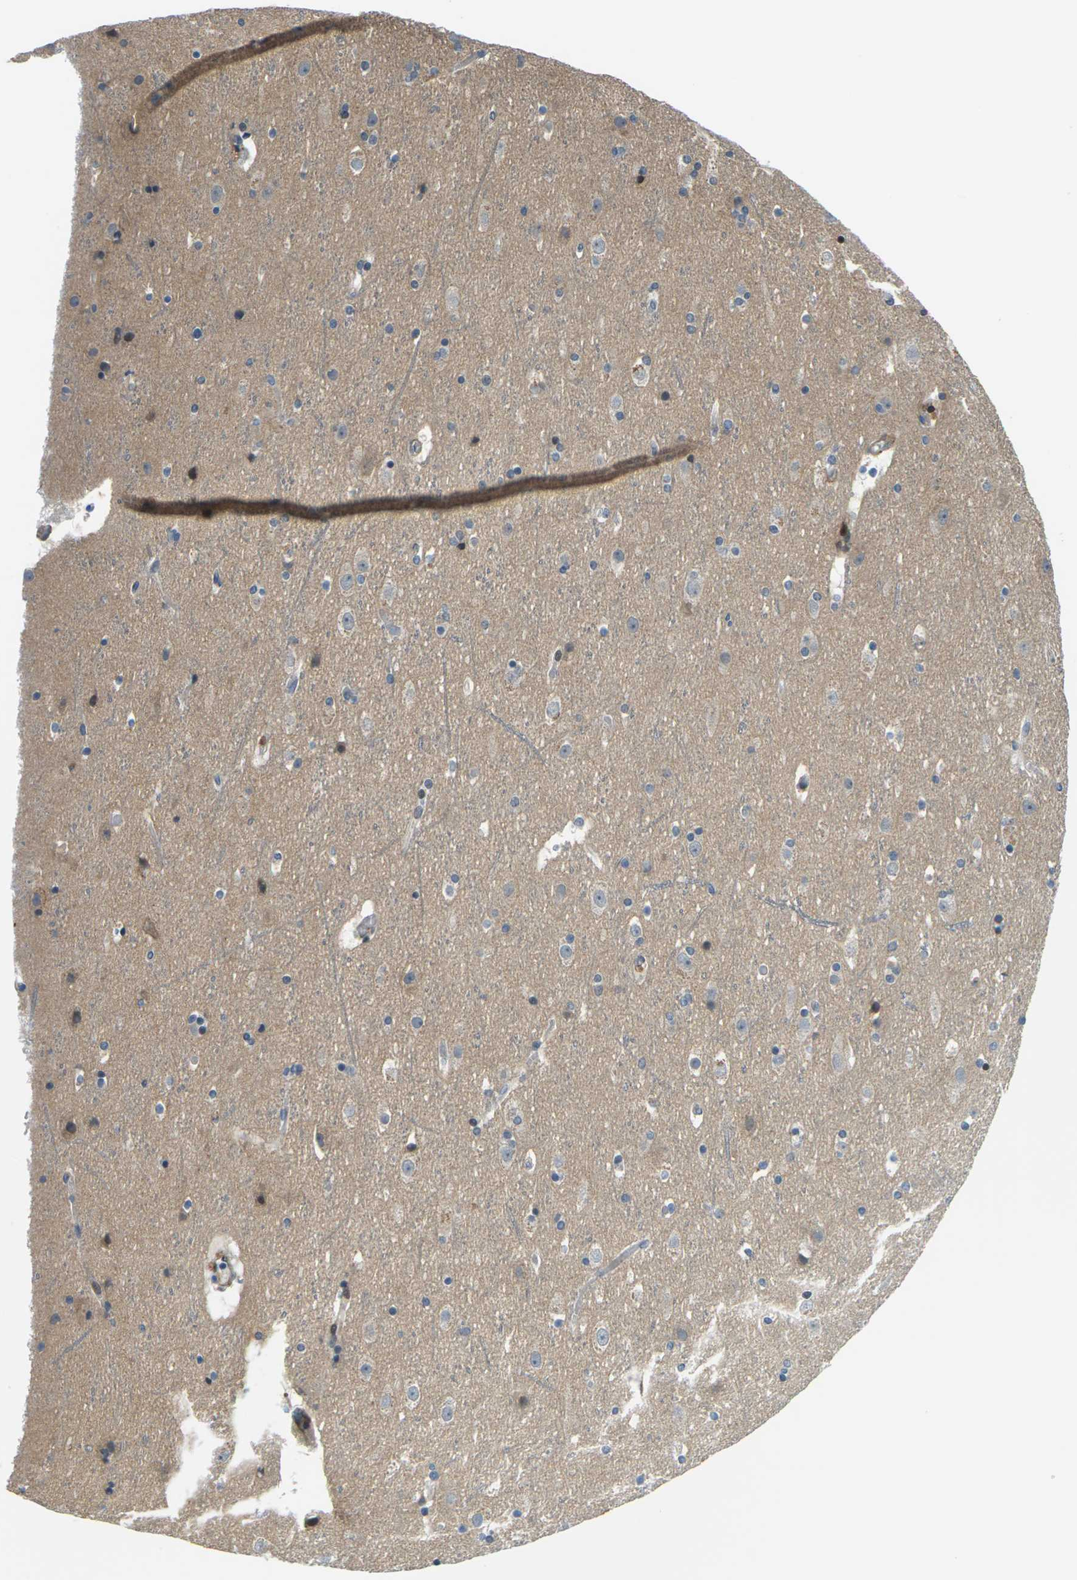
{"staining": {"intensity": "negative", "quantity": "none", "location": "none"}, "tissue": "cerebral cortex", "cell_type": "Endothelial cells", "image_type": "normal", "snomed": [{"axis": "morphology", "description": "Normal tissue, NOS"}, {"axis": "topography", "description": "Cerebral cortex"}], "caption": "An immunohistochemistry (IHC) image of normal cerebral cortex is shown. There is no staining in endothelial cells of cerebral cortex.", "gene": "SLC13A3", "patient": {"sex": "male", "age": 45}}